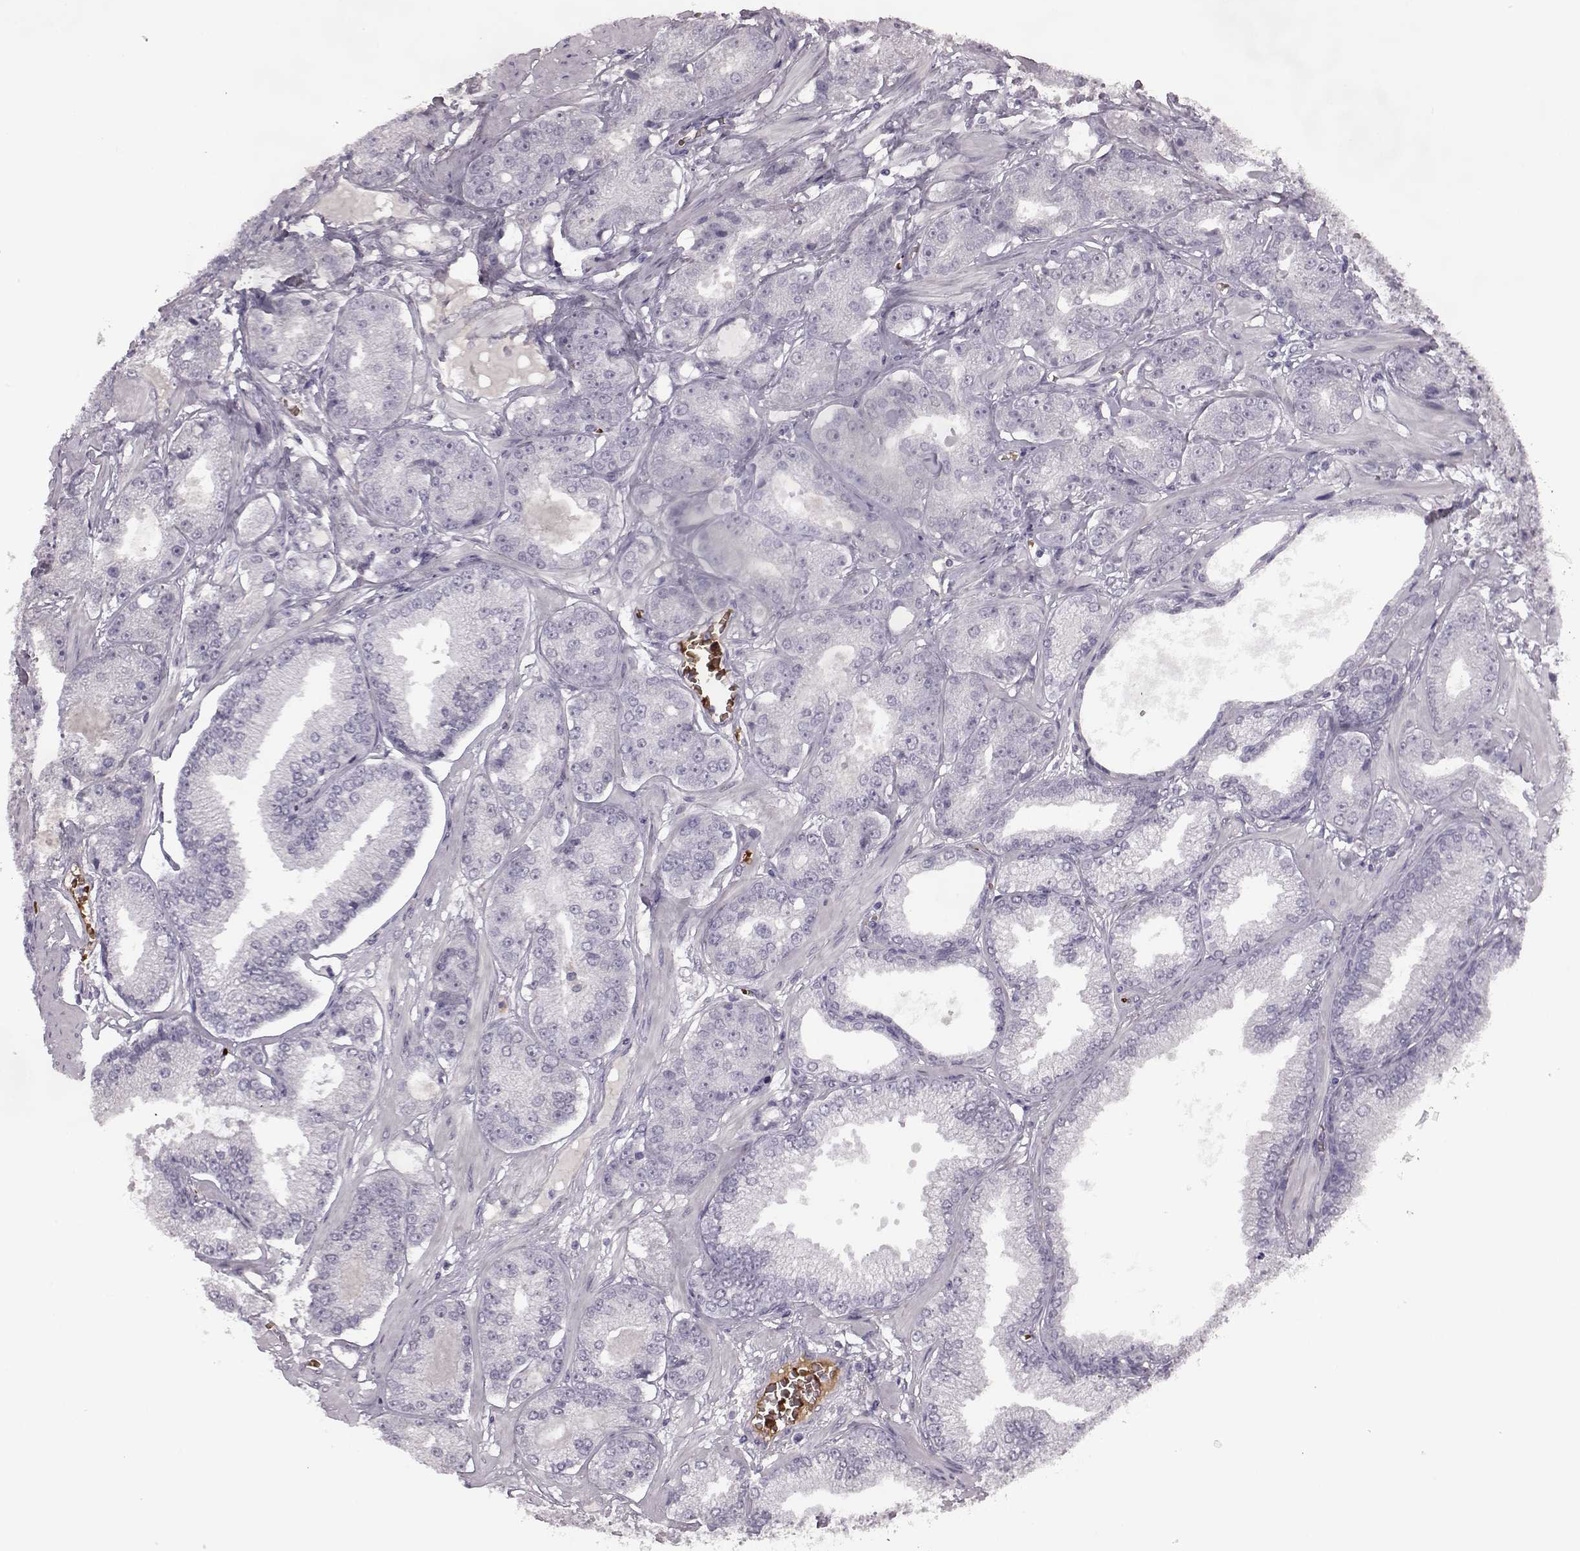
{"staining": {"intensity": "negative", "quantity": "none", "location": "none"}, "tissue": "prostate cancer", "cell_type": "Tumor cells", "image_type": "cancer", "snomed": [{"axis": "morphology", "description": "Adenocarcinoma, NOS"}, {"axis": "topography", "description": "Prostate"}], "caption": "Tumor cells are negative for protein expression in human prostate cancer (adenocarcinoma).", "gene": "PROP1", "patient": {"sex": "male", "age": 64}}